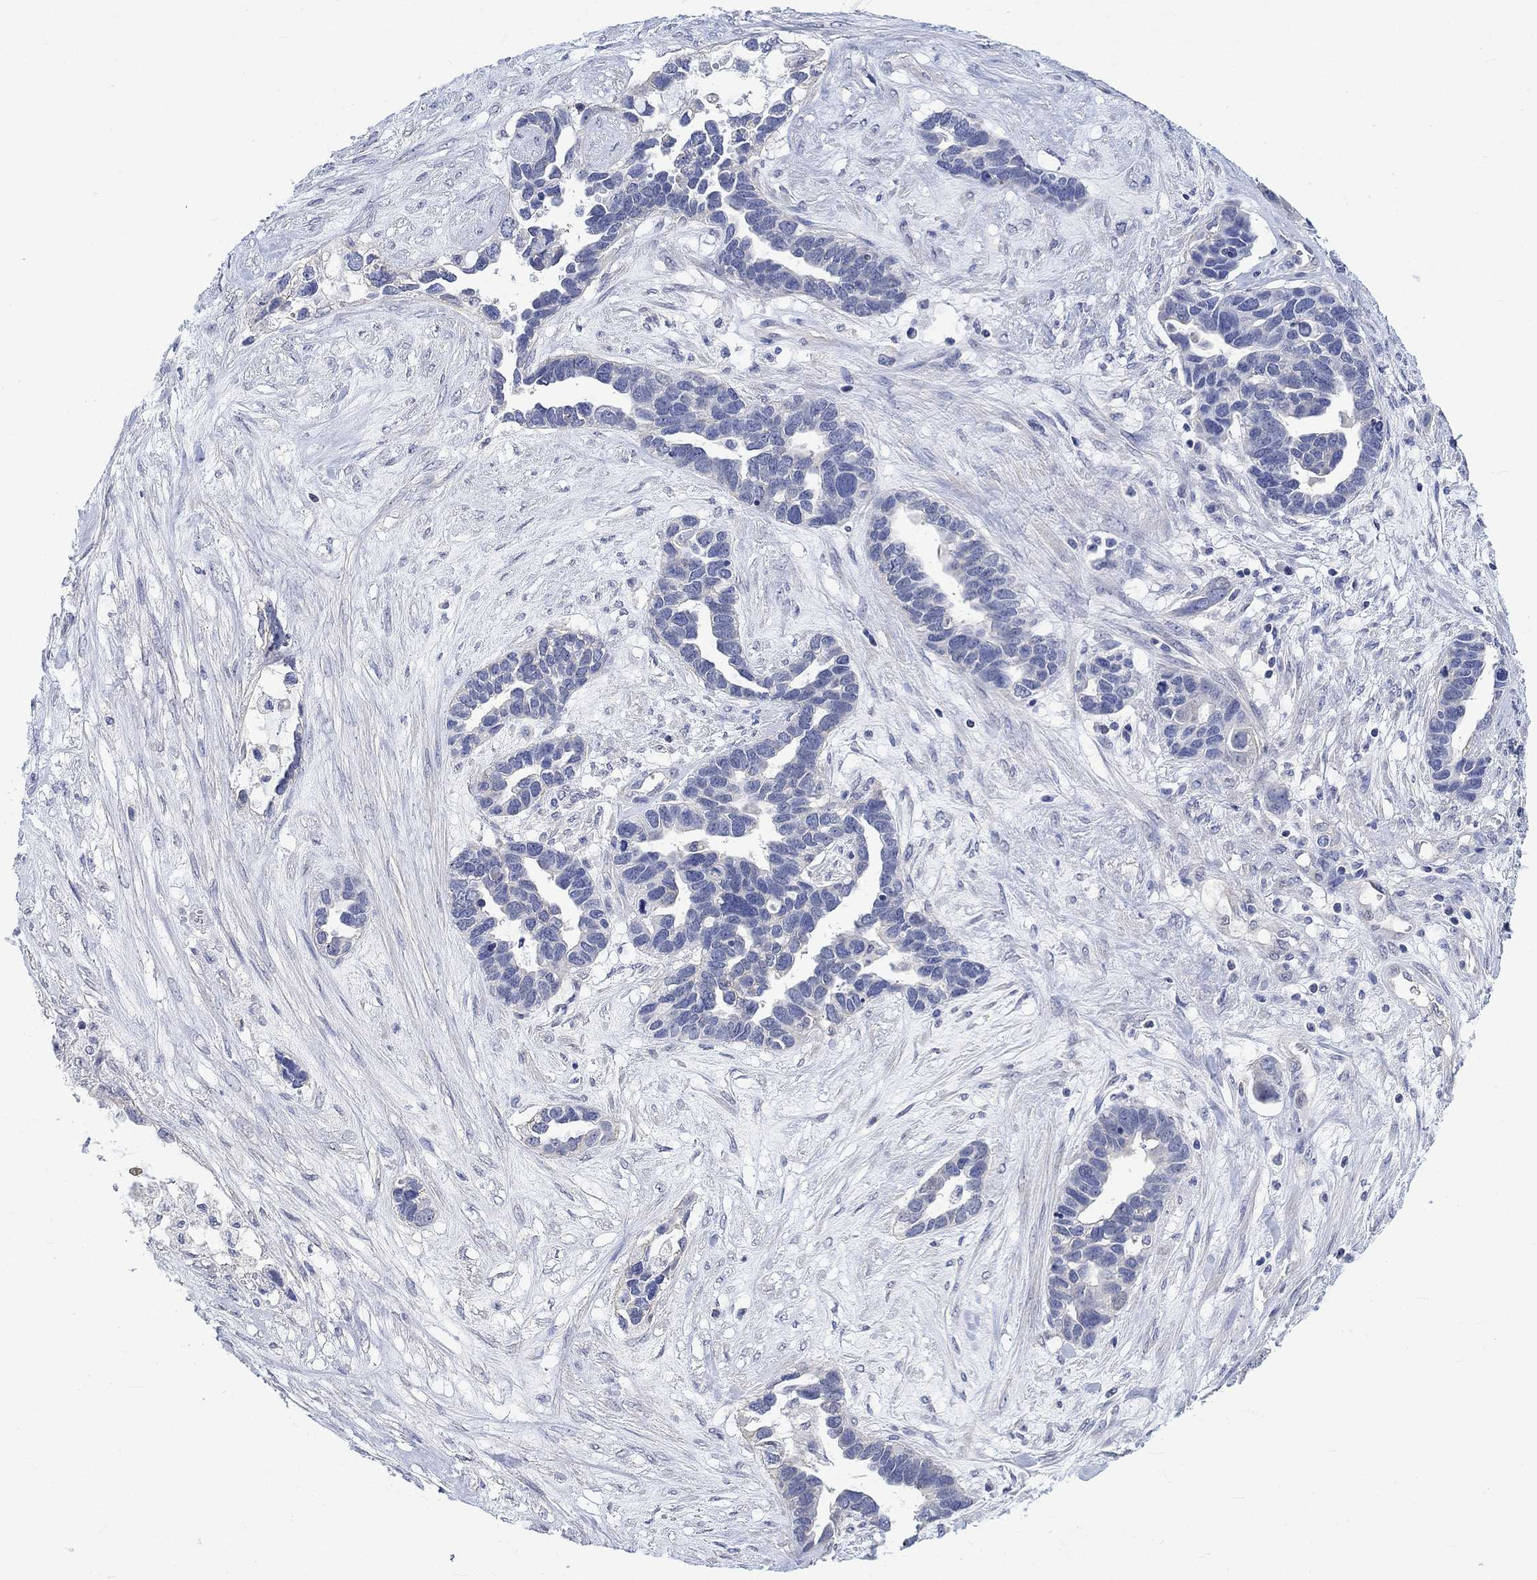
{"staining": {"intensity": "negative", "quantity": "none", "location": "none"}, "tissue": "ovarian cancer", "cell_type": "Tumor cells", "image_type": "cancer", "snomed": [{"axis": "morphology", "description": "Cystadenocarcinoma, serous, NOS"}, {"axis": "topography", "description": "Ovary"}], "caption": "Tumor cells are negative for brown protein staining in serous cystadenocarcinoma (ovarian). Brightfield microscopy of immunohistochemistry stained with DAB (3,3'-diaminobenzidine) (brown) and hematoxylin (blue), captured at high magnification.", "gene": "AGRP", "patient": {"sex": "female", "age": 54}}